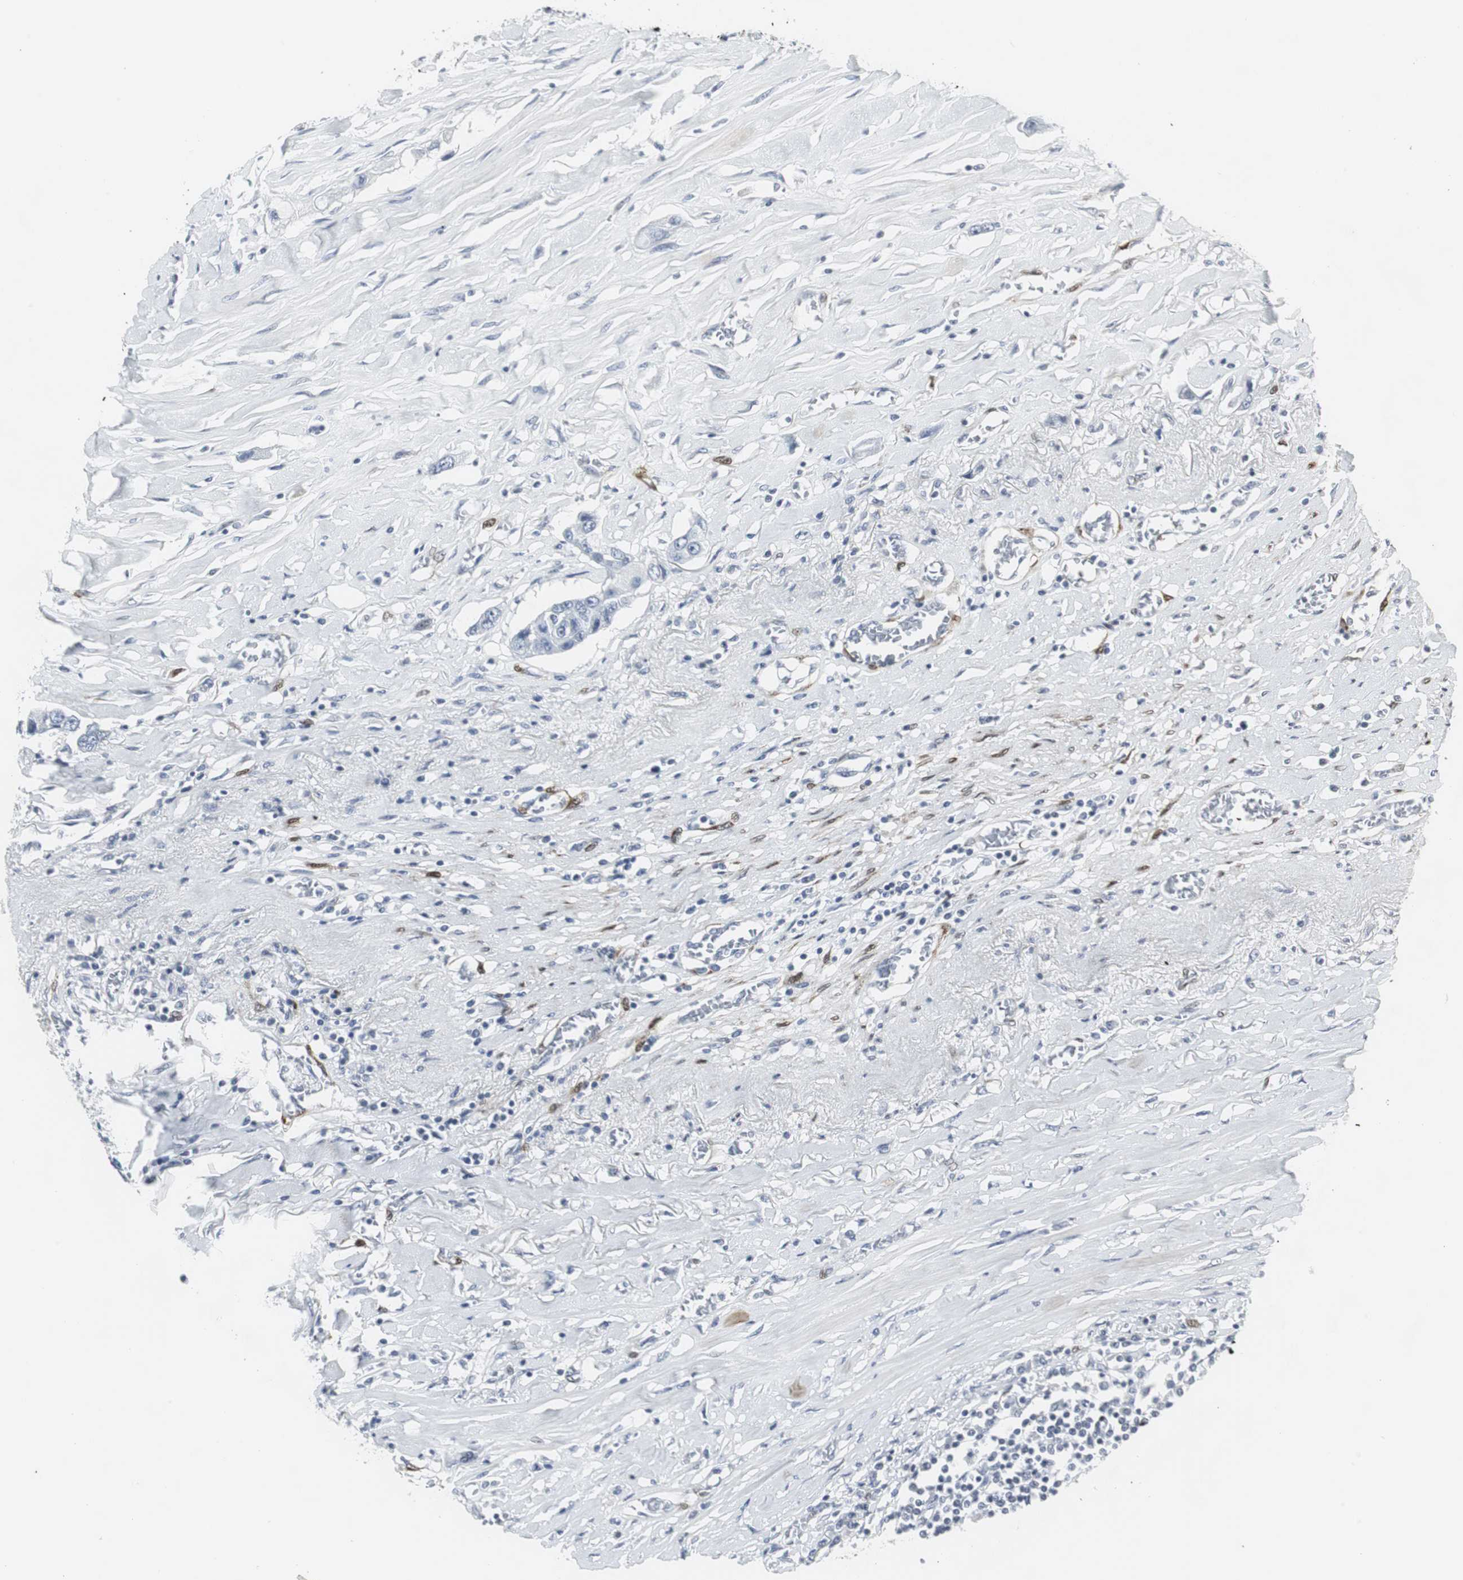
{"staining": {"intensity": "negative", "quantity": "none", "location": "none"}, "tissue": "lung cancer", "cell_type": "Tumor cells", "image_type": "cancer", "snomed": [{"axis": "morphology", "description": "Squamous cell carcinoma, NOS"}, {"axis": "topography", "description": "Lung"}], "caption": "DAB immunohistochemical staining of human lung squamous cell carcinoma demonstrates no significant expression in tumor cells.", "gene": "PPP1R14A", "patient": {"sex": "male", "age": 71}}